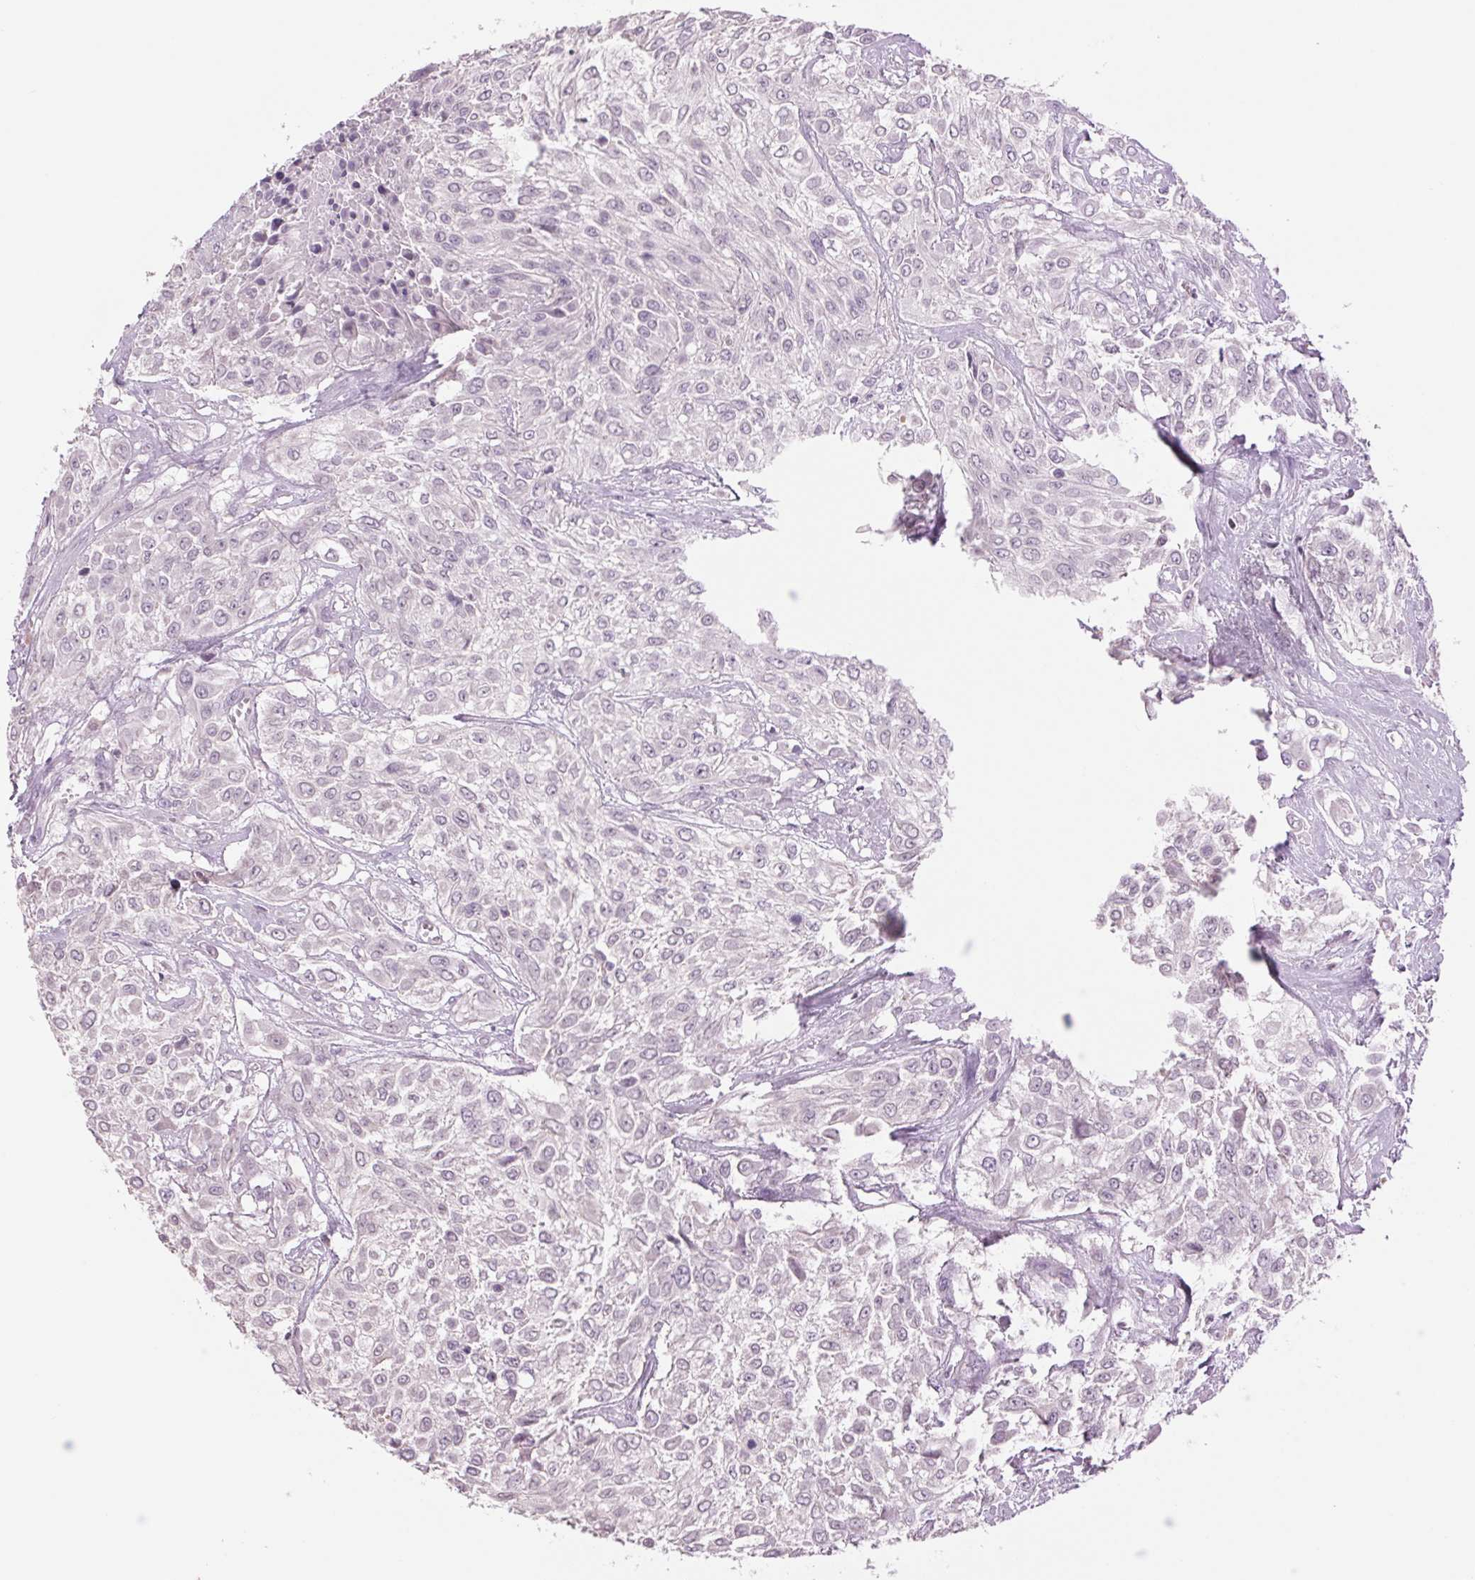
{"staining": {"intensity": "negative", "quantity": "none", "location": "none"}, "tissue": "urothelial cancer", "cell_type": "Tumor cells", "image_type": "cancer", "snomed": [{"axis": "morphology", "description": "Urothelial carcinoma, High grade"}, {"axis": "topography", "description": "Urinary bladder"}], "caption": "Histopathology image shows no protein staining in tumor cells of urothelial cancer tissue.", "gene": "MPO", "patient": {"sex": "male", "age": 57}}